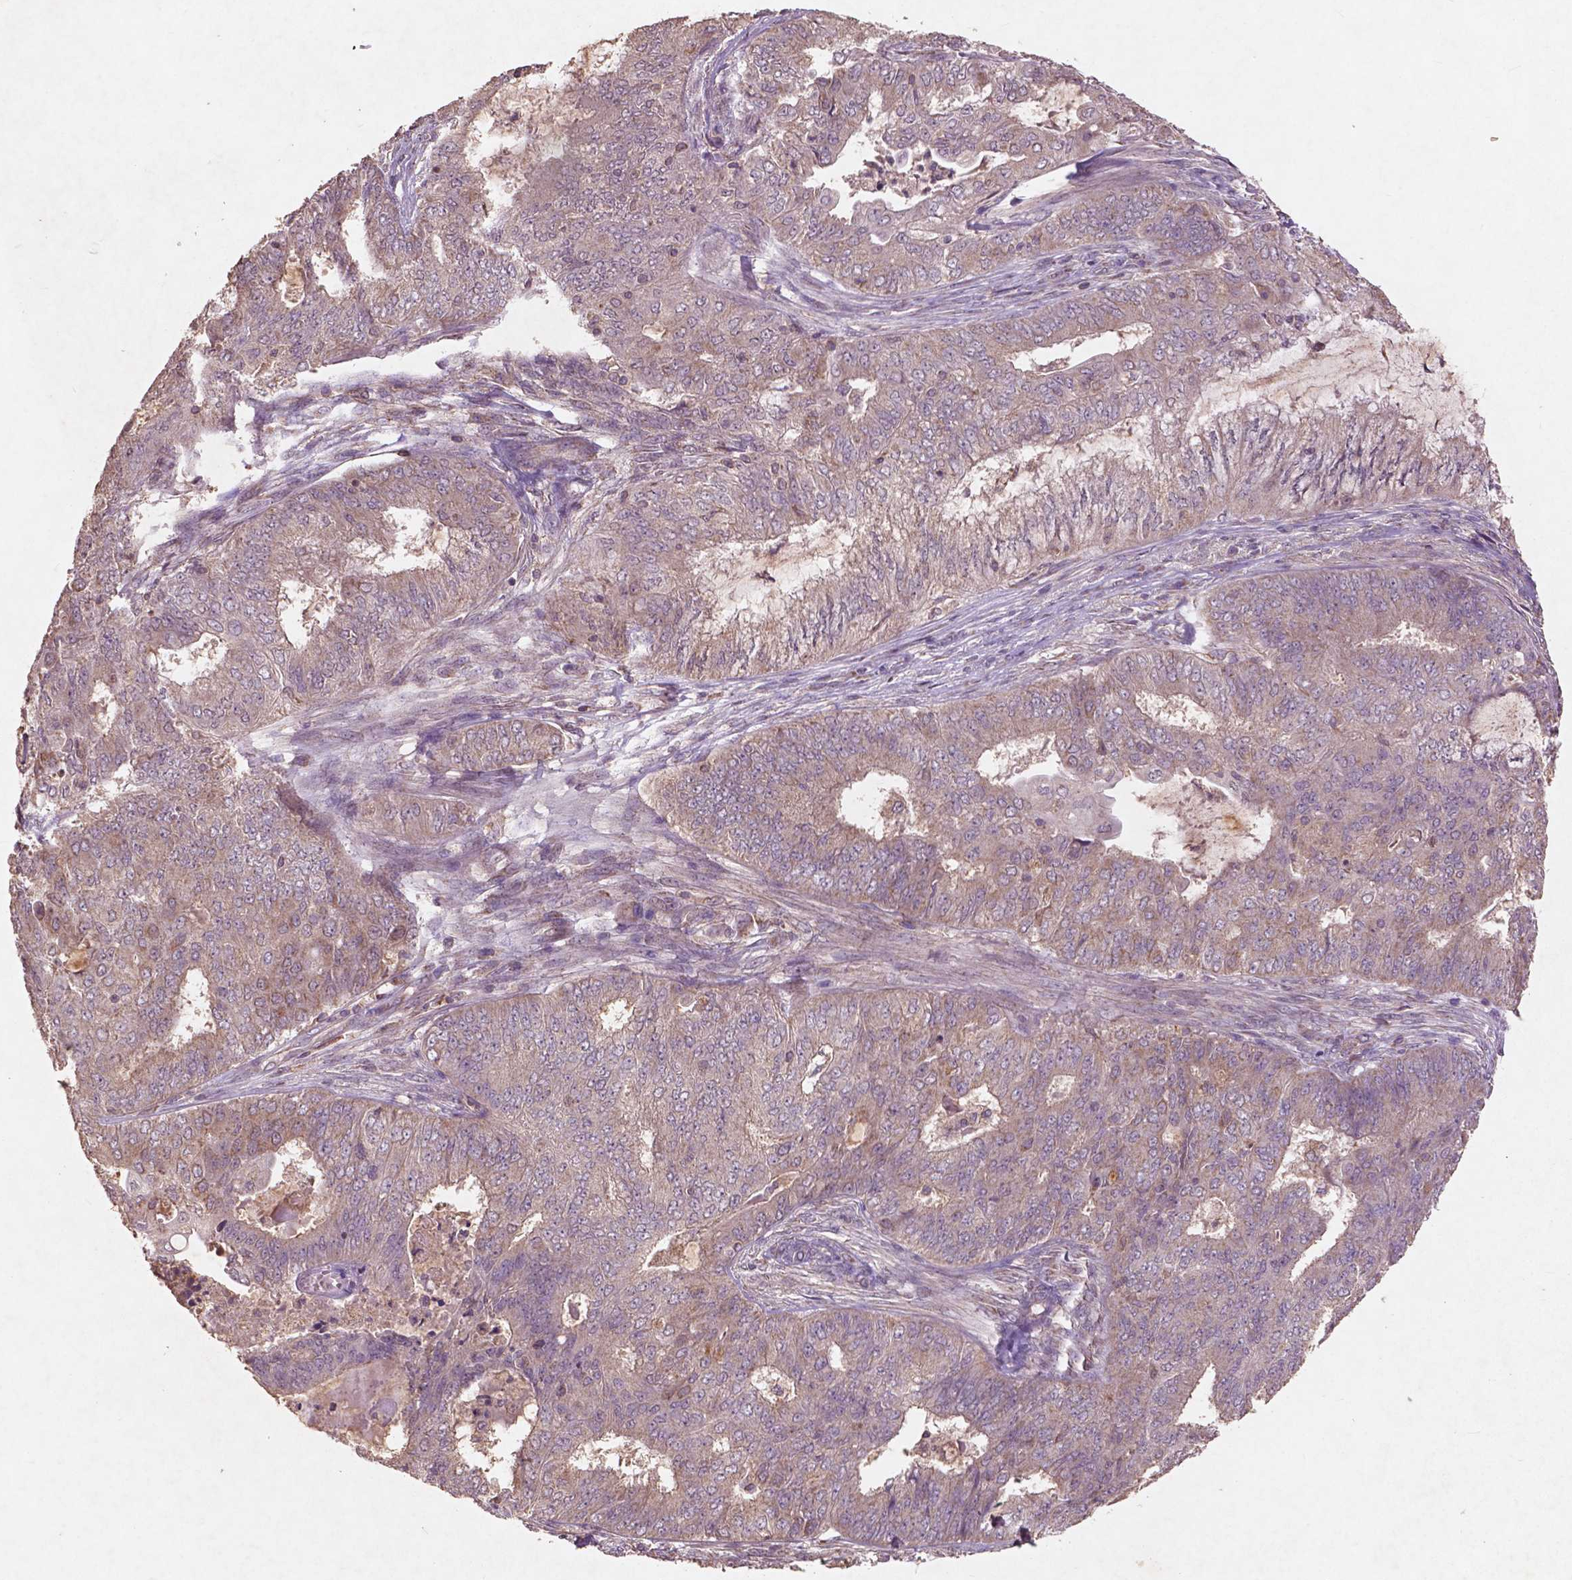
{"staining": {"intensity": "weak", "quantity": "25%-75%", "location": "cytoplasmic/membranous"}, "tissue": "endometrial cancer", "cell_type": "Tumor cells", "image_type": "cancer", "snomed": [{"axis": "morphology", "description": "Adenocarcinoma, NOS"}, {"axis": "topography", "description": "Endometrium"}], "caption": "Human adenocarcinoma (endometrial) stained with a brown dye demonstrates weak cytoplasmic/membranous positive expression in about 25%-75% of tumor cells.", "gene": "ST6GALNAC5", "patient": {"sex": "female", "age": 62}}